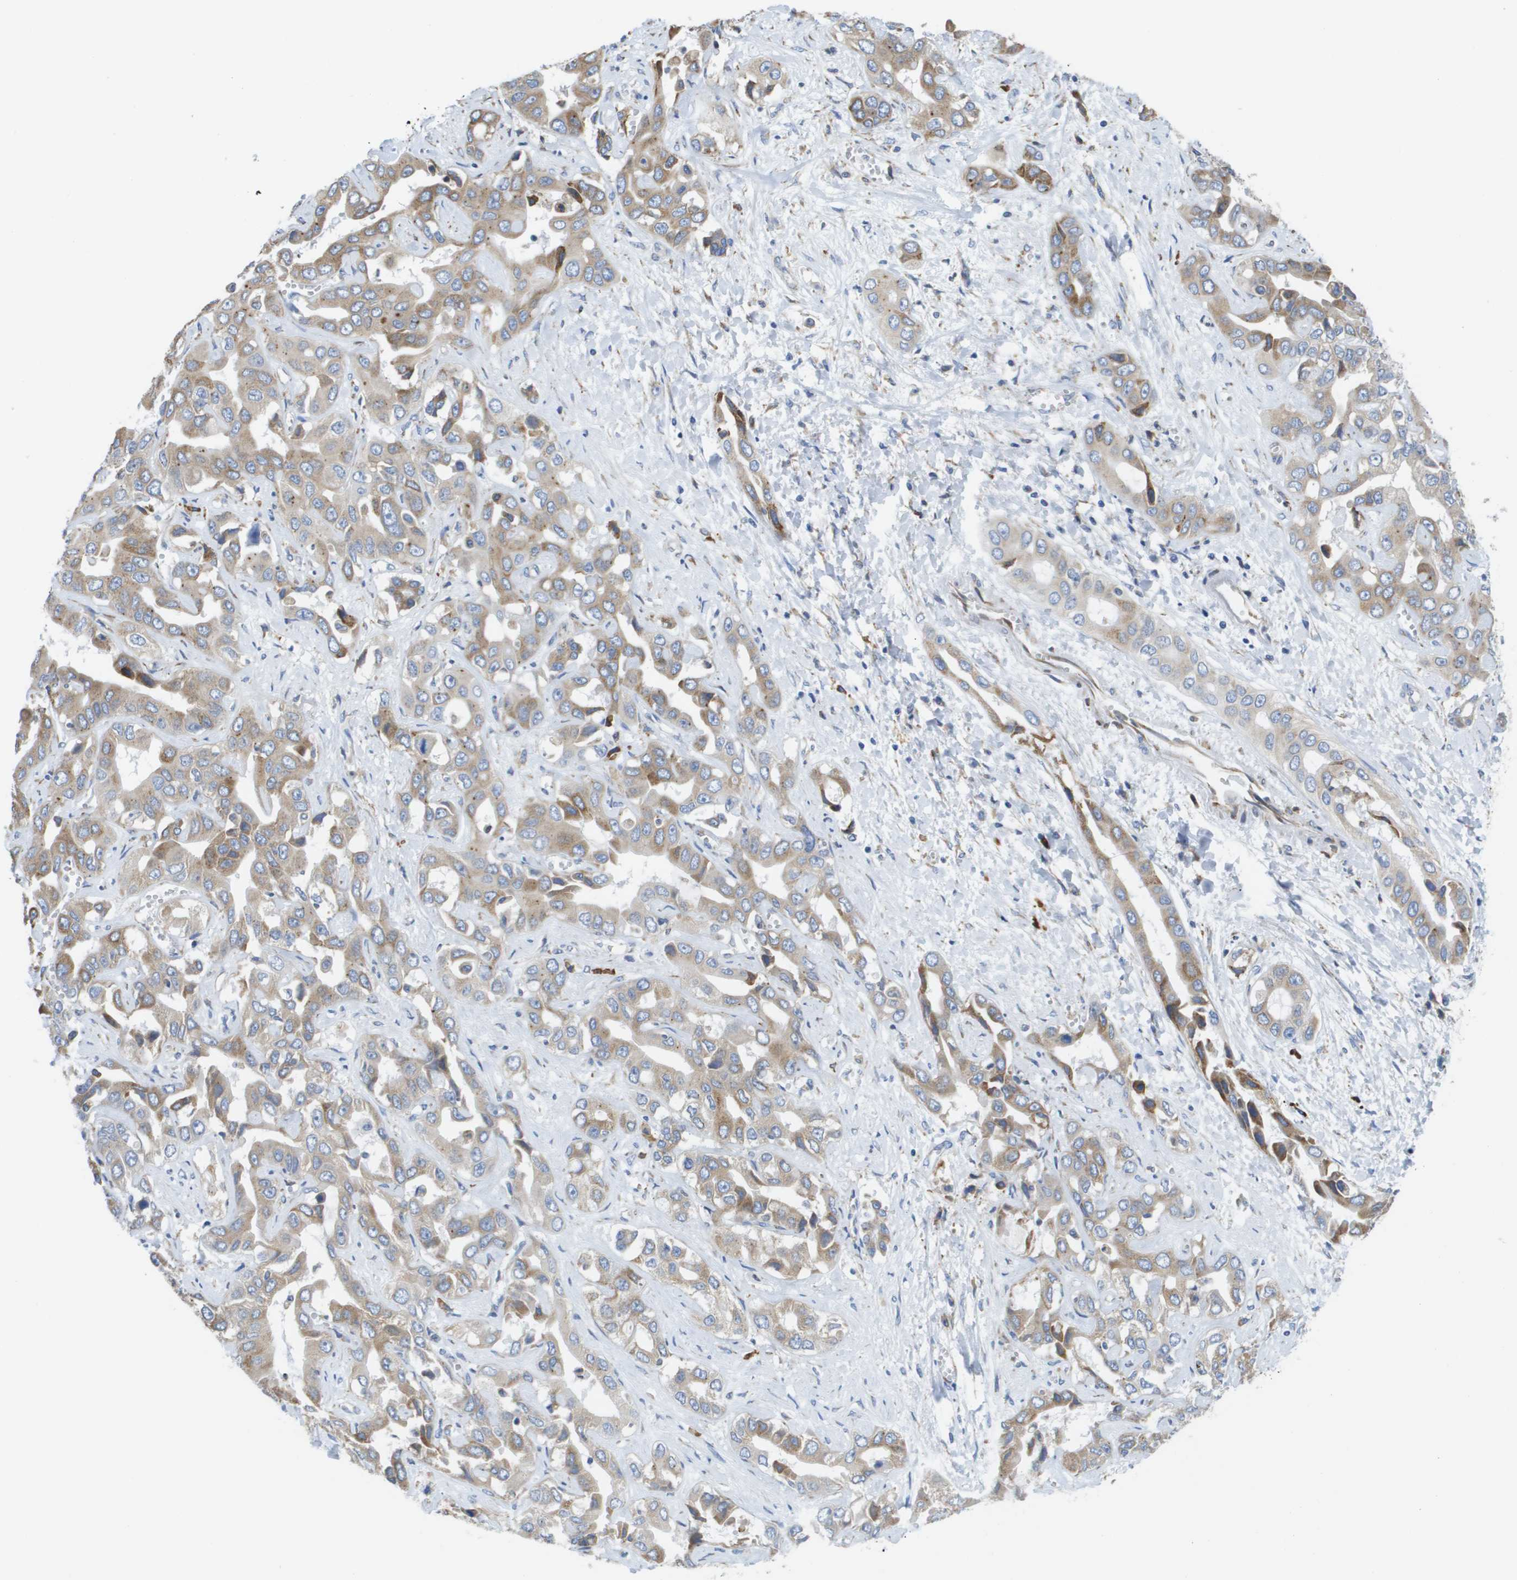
{"staining": {"intensity": "weak", "quantity": ">75%", "location": "cytoplasmic/membranous"}, "tissue": "liver cancer", "cell_type": "Tumor cells", "image_type": "cancer", "snomed": [{"axis": "morphology", "description": "Cholangiocarcinoma"}, {"axis": "topography", "description": "Liver"}], "caption": "A brown stain highlights weak cytoplasmic/membranous staining of a protein in human cholangiocarcinoma (liver) tumor cells.", "gene": "SDR42E1", "patient": {"sex": "female", "age": 52}}